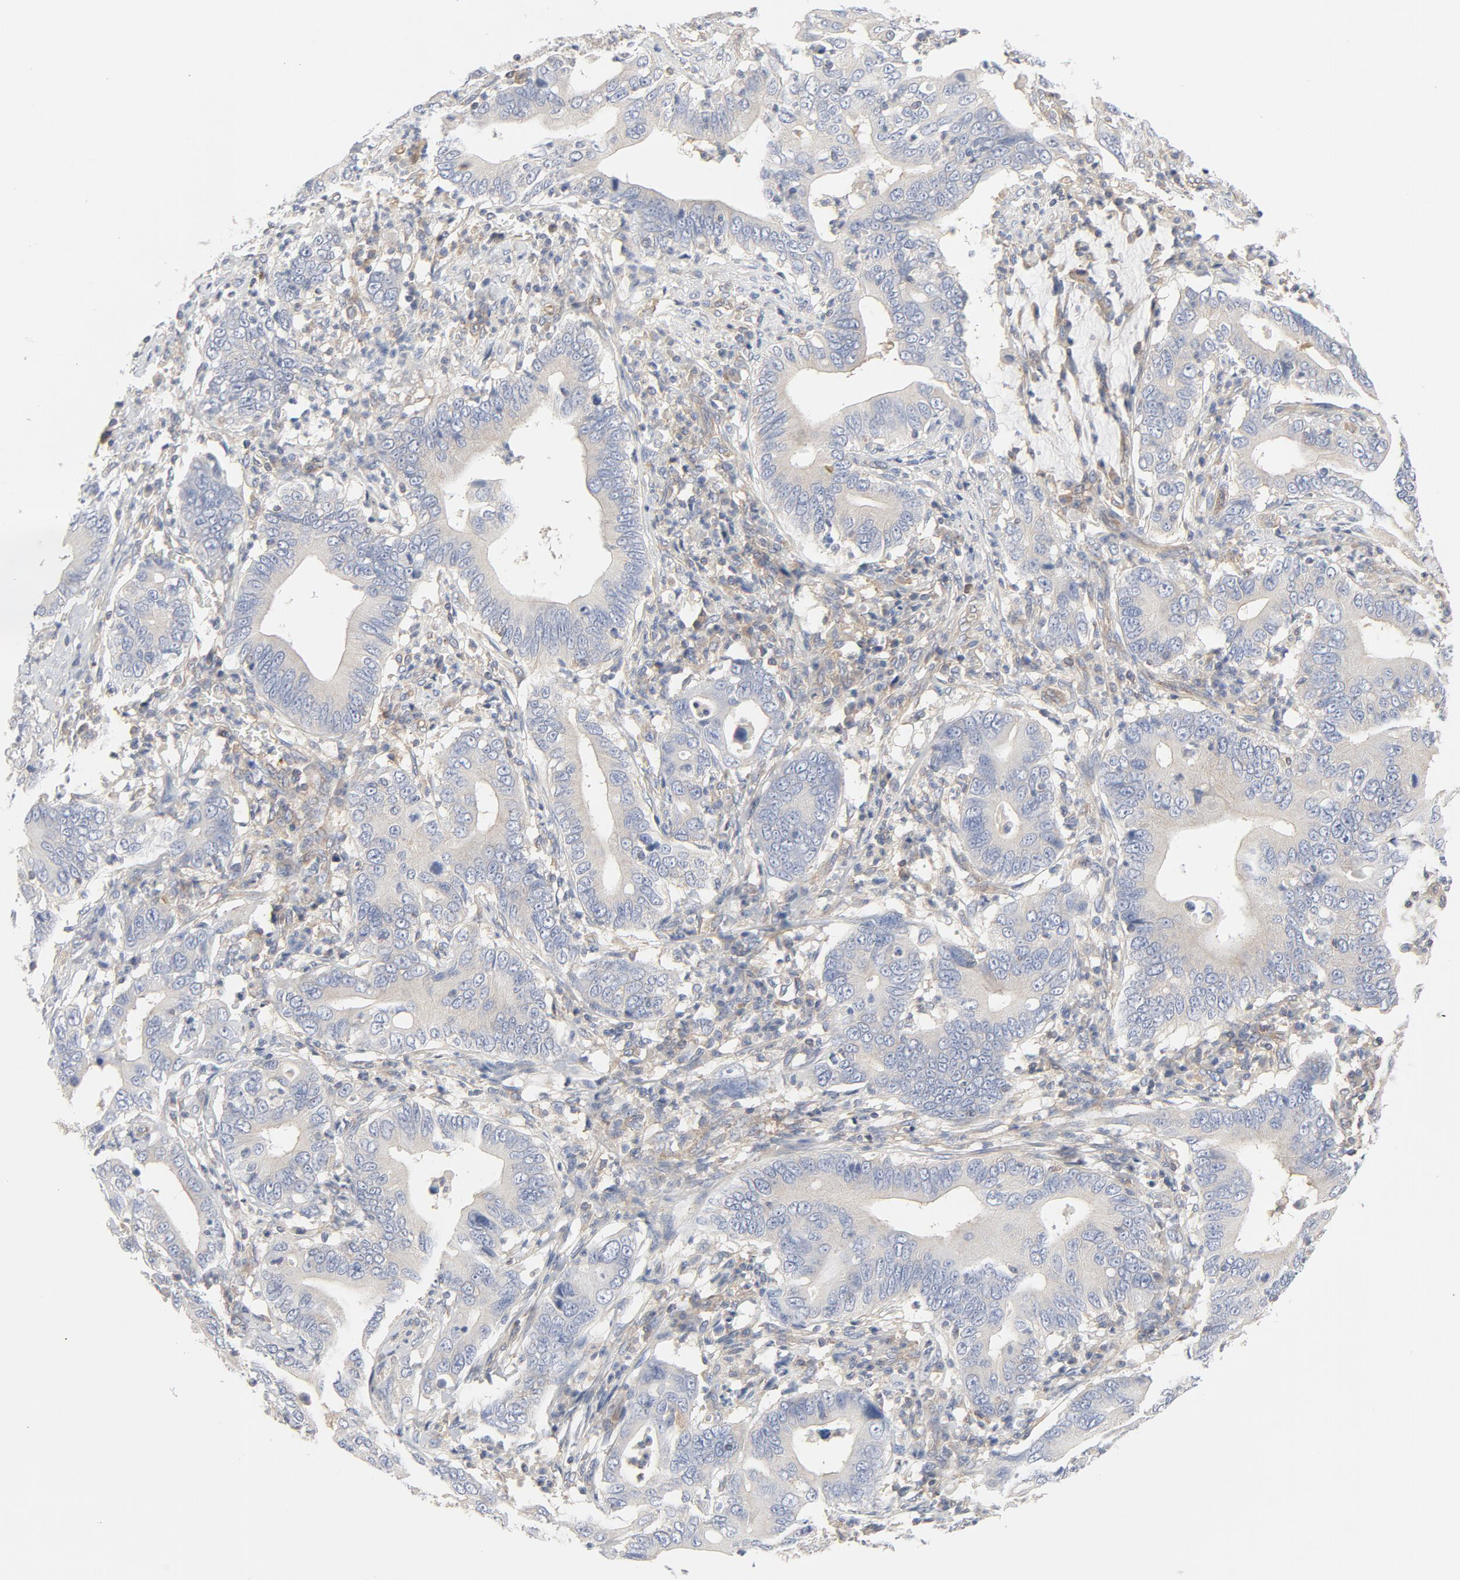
{"staining": {"intensity": "negative", "quantity": "none", "location": "none"}, "tissue": "stomach cancer", "cell_type": "Tumor cells", "image_type": "cancer", "snomed": [{"axis": "morphology", "description": "Adenocarcinoma, NOS"}, {"axis": "topography", "description": "Stomach, upper"}], "caption": "High magnification brightfield microscopy of stomach adenocarcinoma stained with DAB (3,3'-diaminobenzidine) (brown) and counterstained with hematoxylin (blue): tumor cells show no significant positivity.", "gene": "RABEP1", "patient": {"sex": "male", "age": 63}}